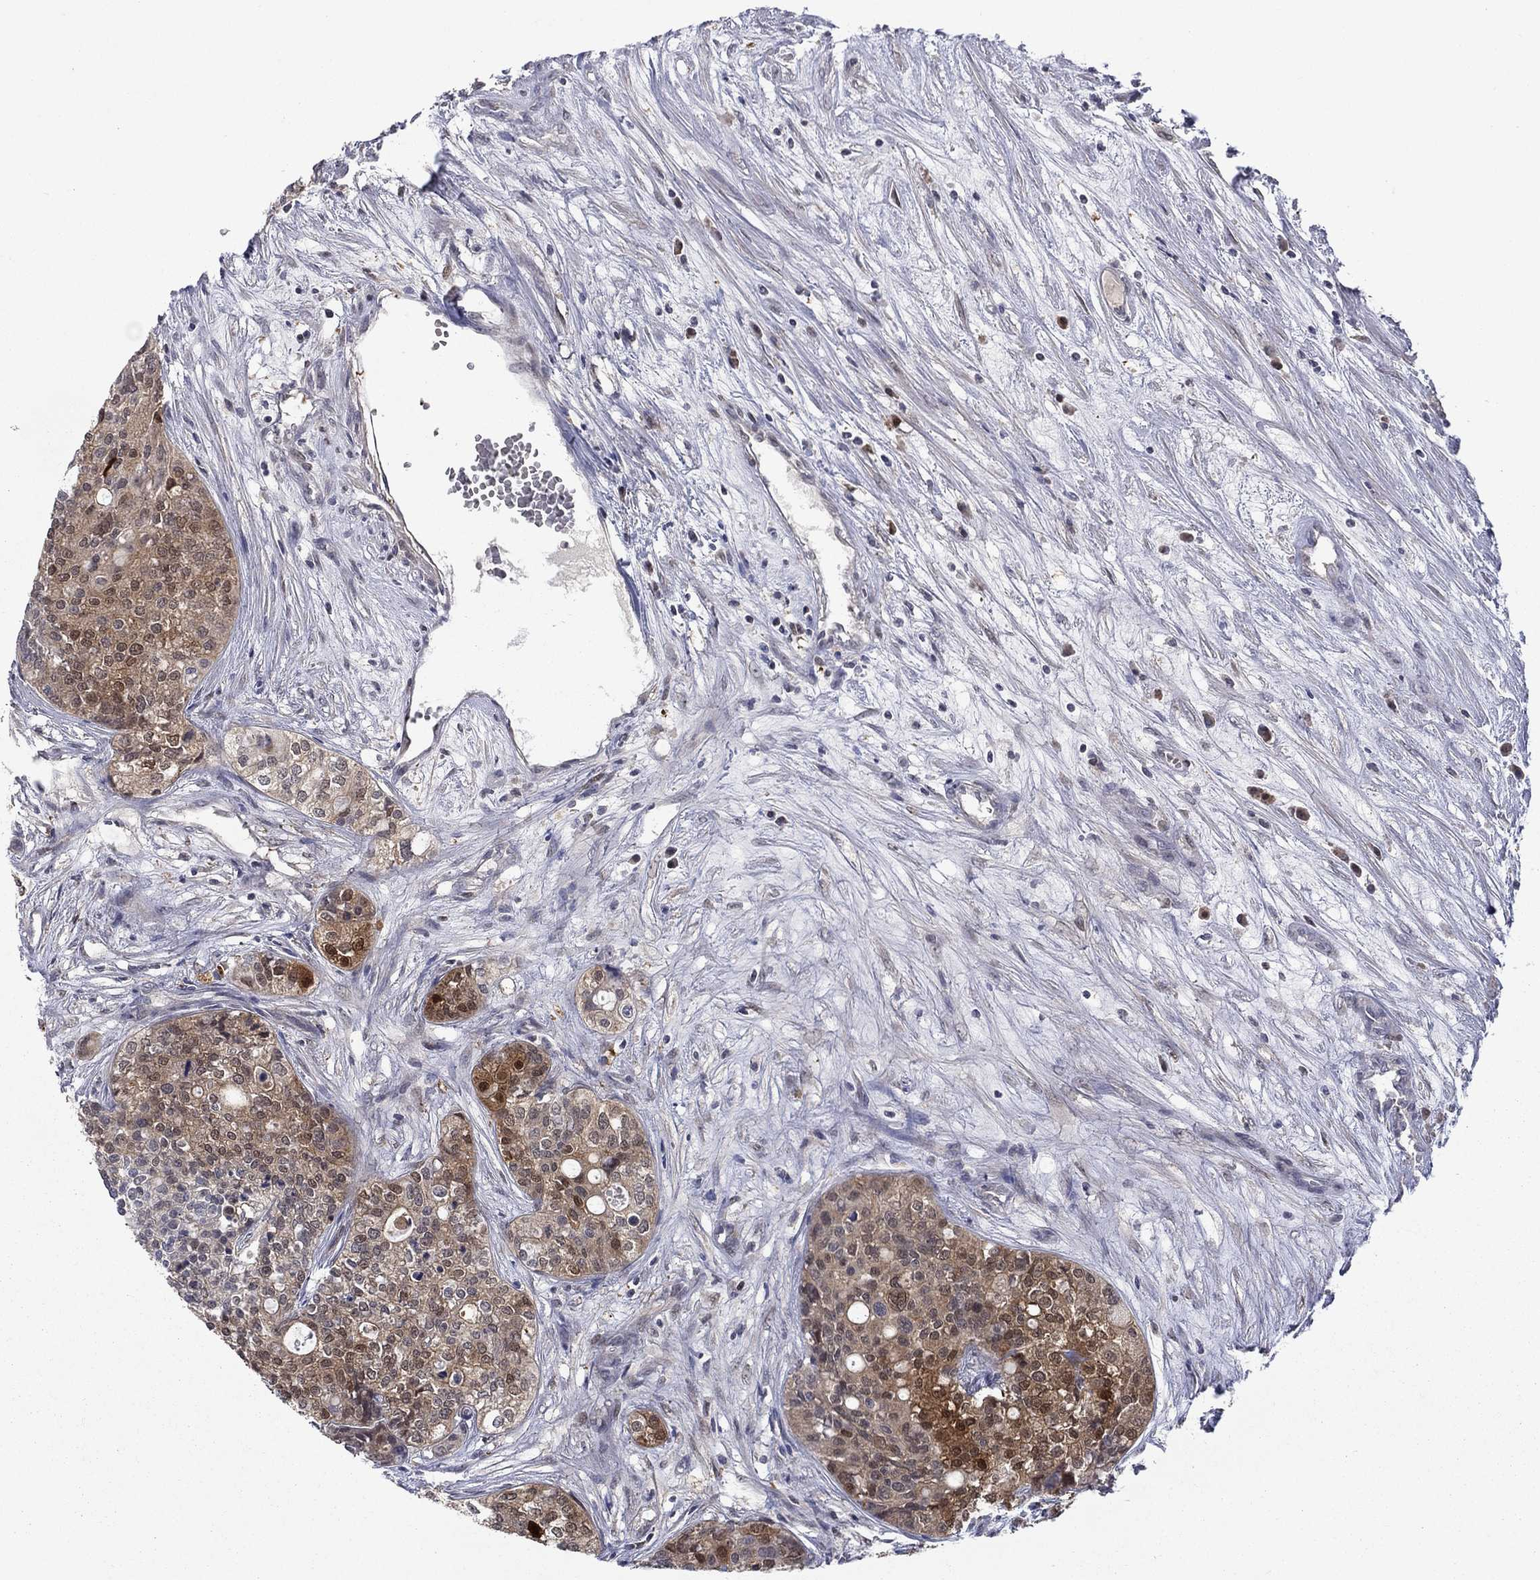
{"staining": {"intensity": "moderate", "quantity": "<25%", "location": "cytoplasmic/membranous"}, "tissue": "carcinoid", "cell_type": "Tumor cells", "image_type": "cancer", "snomed": [{"axis": "morphology", "description": "Carcinoid, malignant, NOS"}, {"axis": "topography", "description": "Colon"}], "caption": "About <25% of tumor cells in human malignant carcinoid exhibit moderate cytoplasmic/membranous protein expression as visualized by brown immunohistochemical staining.", "gene": "CBR1", "patient": {"sex": "male", "age": 81}}